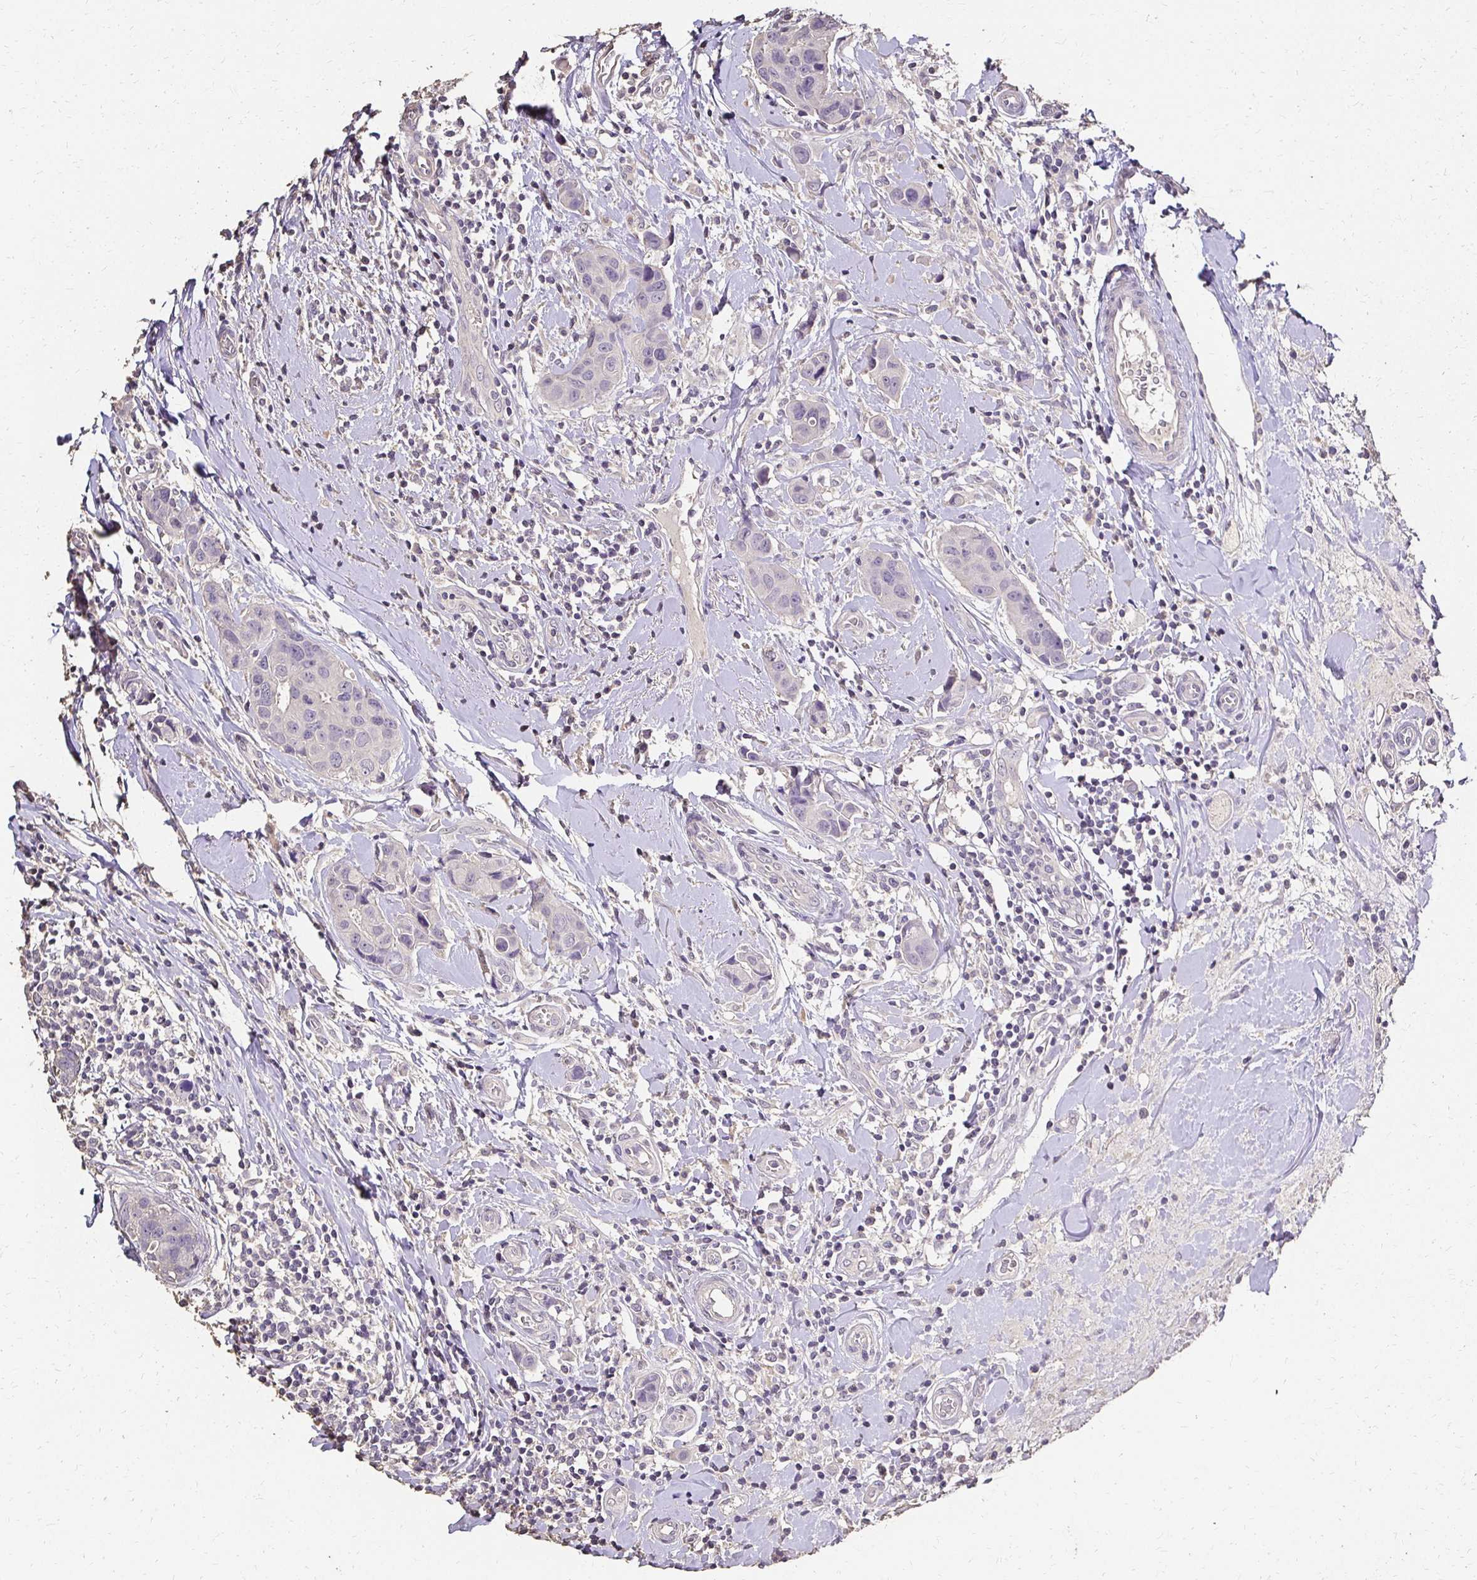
{"staining": {"intensity": "negative", "quantity": "none", "location": "none"}, "tissue": "breast cancer", "cell_type": "Tumor cells", "image_type": "cancer", "snomed": [{"axis": "morphology", "description": "Duct carcinoma"}, {"axis": "topography", "description": "Breast"}], "caption": "This is a photomicrograph of IHC staining of breast invasive ductal carcinoma, which shows no staining in tumor cells. (DAB immunohistochemistry visualized using brightfield microscopy, high magnification).", "gene": "UGT1A6", "patient": {"sex": "female", "age": 24}}